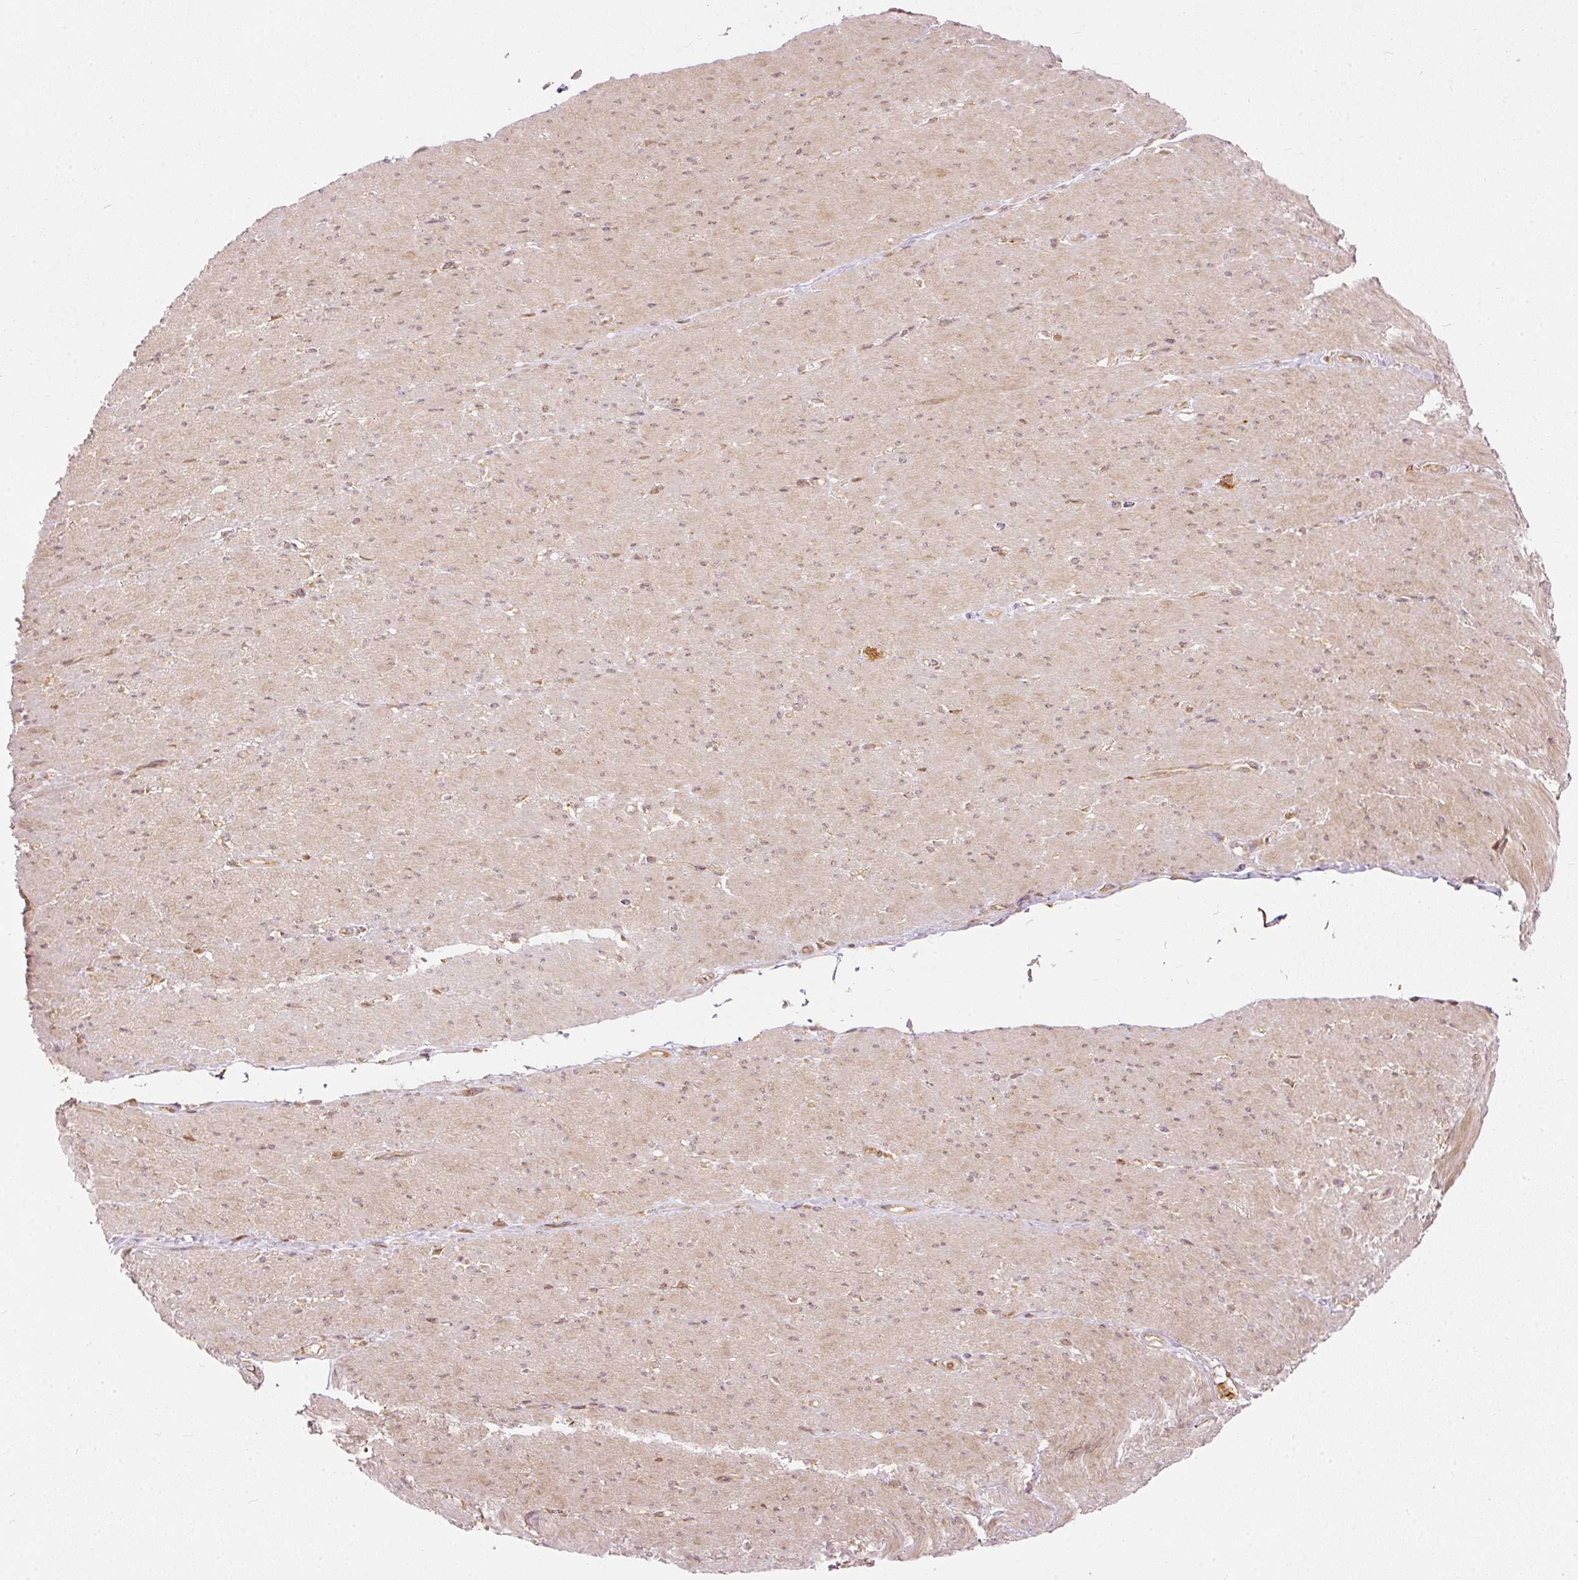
{"staining": {"intensity": "weak", "quantity": ">75%", "location": "cytoplasmic/membranous"}, "tissue": "smooth muscle", "cell_type": "Smooth muscle cells", "image_type": "normal", "snomed": [{"axis": "morphology", "description": "Normal tissue, NOS"}, {"axis": "topography", "description": "Smooth muscle"}, {"axis": "topography", "description": "Rectum"}], "caption": "IHC histopathology image of benign human smooth muscle stained for a protein (brown), which reveals low levels of weak cytoplasmic/membranous staining in approximately >75% of smooth muscle cells.", "gene": "EIF3B", "patient": {"sex": "male", "age": 53}}